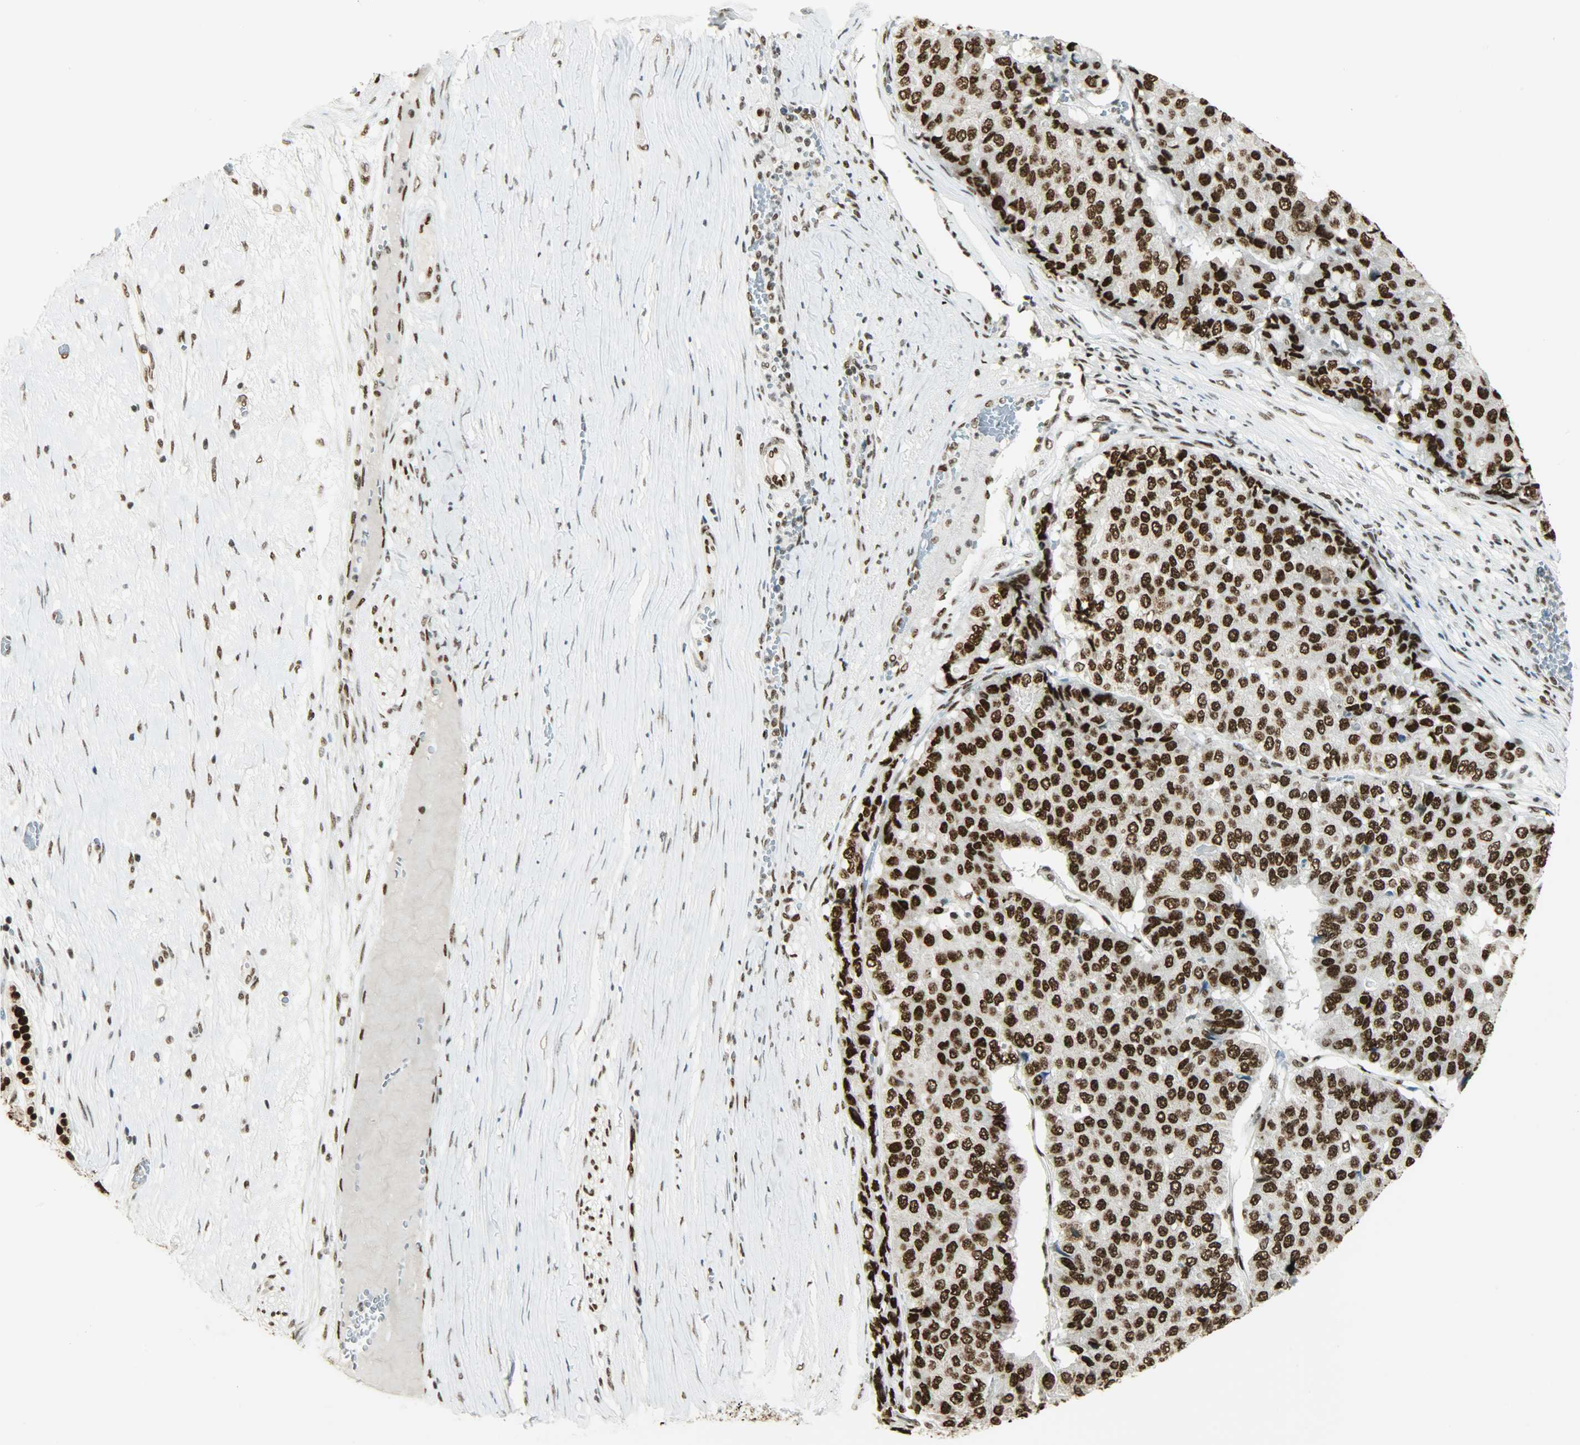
{"staining": {"intensity": "strong", "quantity": ">75%", "location": "nuclear"}, "tissue": "pancreatic cancer", "cell_type": "Tumor cells", "image_type": "cancer", "snomed": [{"axis": "morphology", "description": "Adenocarcinoma, NOS"}, {"axis": "topography", "description": "Pancreas"}], "caption": "Immunohistochemical staining of human adenocarcinoma (pancreatic) reveals strong nuclear protein staining in about >75% of tumor cells.", "gene": "MYEF2", "patient": {"sex": "male", "age": 50}}